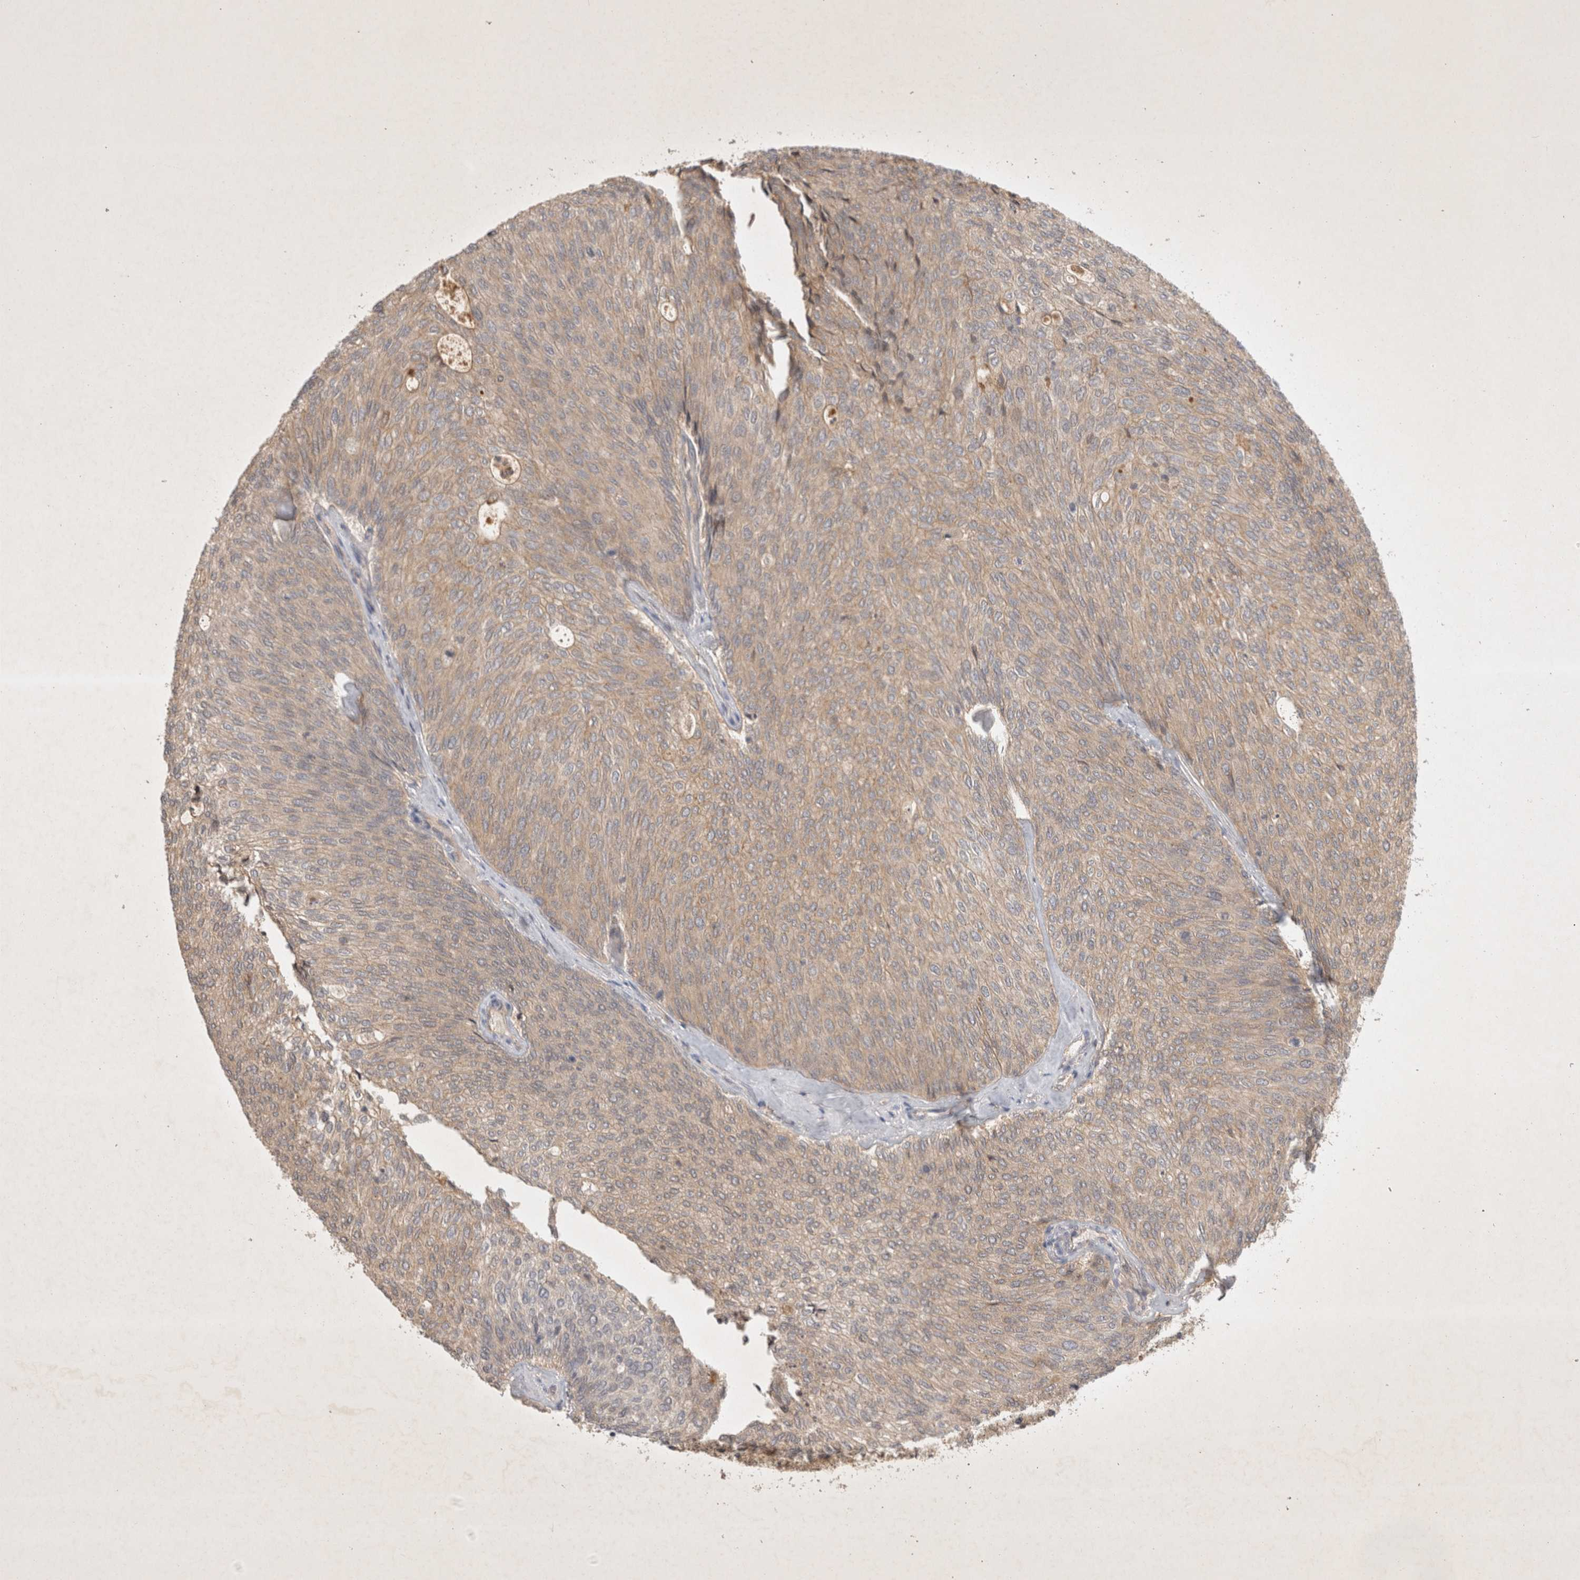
{"staining": {"intensity": "weak", "quantity": ">75%", "location": "cytoplasmic/membranous"}, "tissue": "urothelial cancer", "cell_type": "Tumor cells", "image_type": "cancer", "snomed": [{"axis": "morphology", "description": "Urothelial carcinoma, Low grade"}, {"axis": "topography", "description": "Urinary bladder"}], "caption": "The micrograph demonstrates a brown stain indicating the presence of a protein in the cytoplasmic/membranous of tumor cells in urothelial carcinoma (low-grade).", "gene": "YES1", "patient": {"sex": "female", "age": 79}}